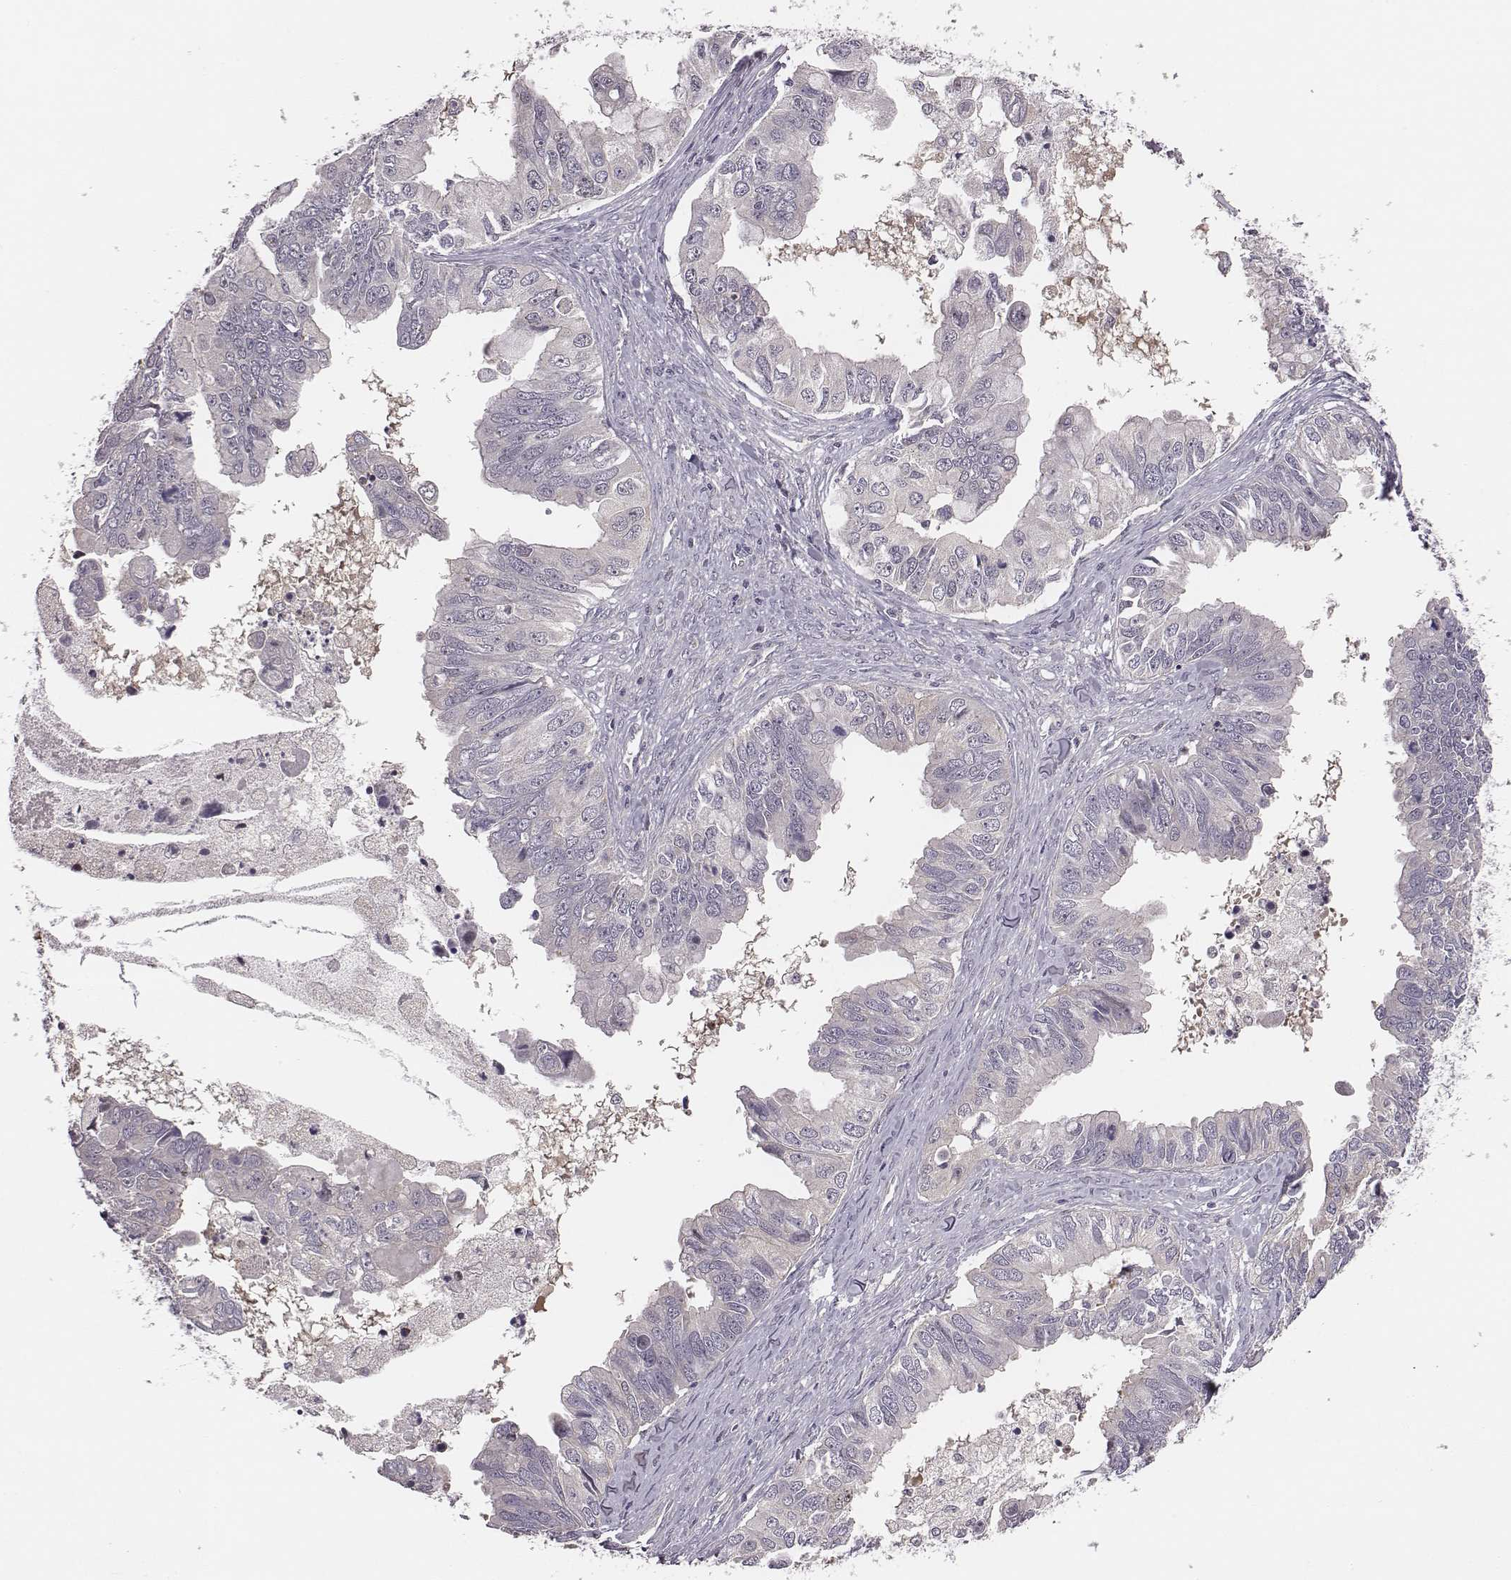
{"staining": {"intensity": "negative", "quantity": "none", "location": "none"}, "tissue": "ovarian cancer", "cell_type": "Tumor cells", "image_type": "cancer", "snomed": [{"axis": "morphology", "description": "Cystadenocarcinoma, mucinous, NOS"}, {"axis": "topography", "description": "Ovary"}], "caption": "High magnification brightfield microscopy of mucinous cystadenocarcinoma (ovarian) stained with DAB (3,3'-diaminobenzidine) (brown) and counterstained with hematoxylin (blue): tumor cells show no significant expression. (DAB IHC visualized using brightfield microscopy, high magnification).", "gene": "SMURF2", "patient": {"sex": "female", "age": 76}}